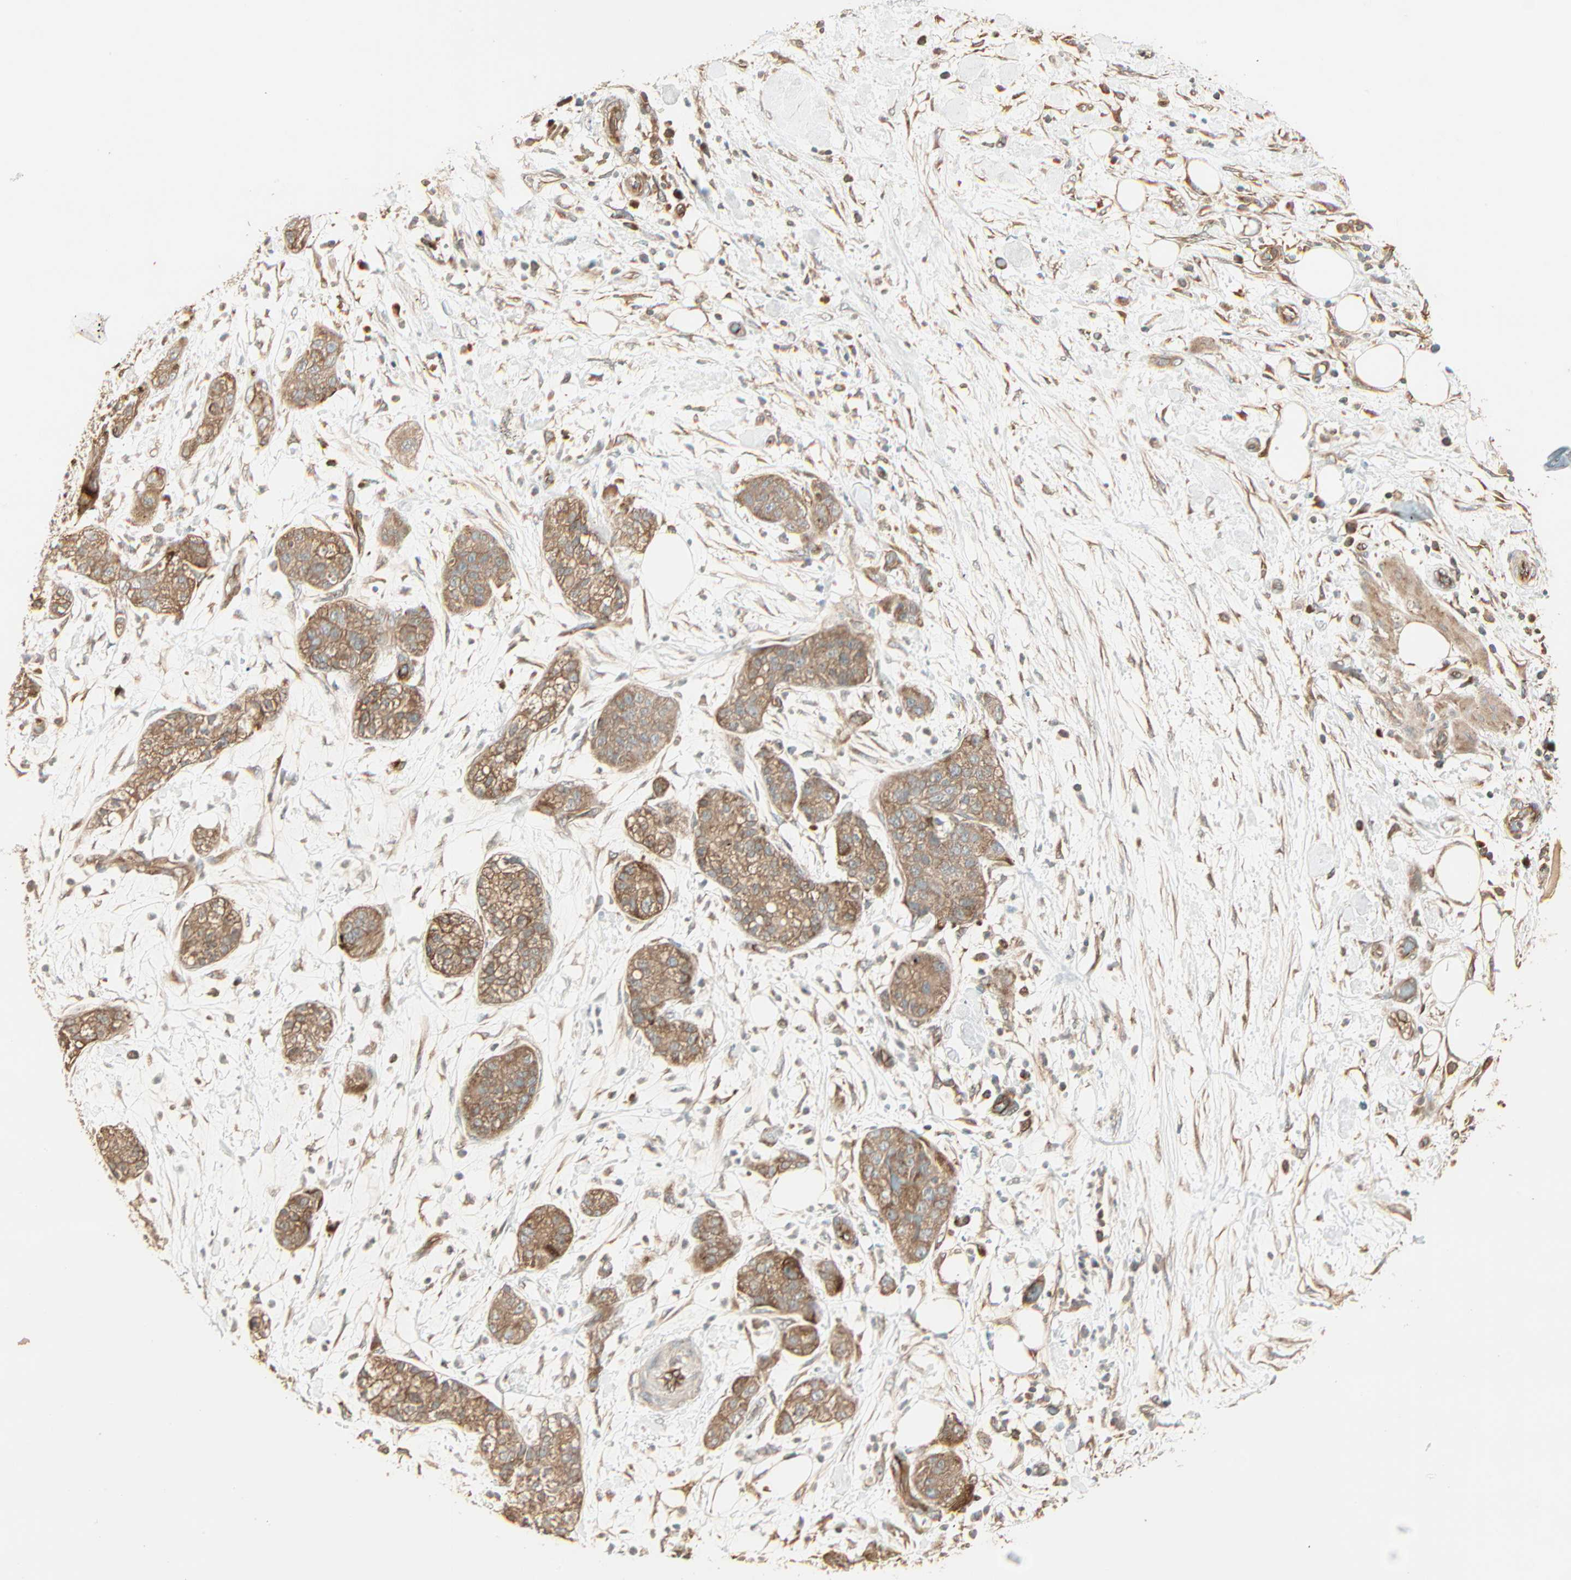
{"staining": {"intensity": "moderate", "quantity": ">75%", "location": "cytoplasmic/membranous"}, "tissue": "pancreatic cancer", "cell_type": "Tumor cells", "image_type": "cancer", "snomed": [{"axis": "morphology", "description": "Adenocarcinoma, NOS"}, {"axis": "topography", "description": "Pancreas"}], "caption": "Protein staining of pancreatic cancer tissue shows moderate cytoplasmic/membranous expression in about >75% of tumor cells.", "gene": "GALK1", "patient": {"sex": "female", "age": 78}}